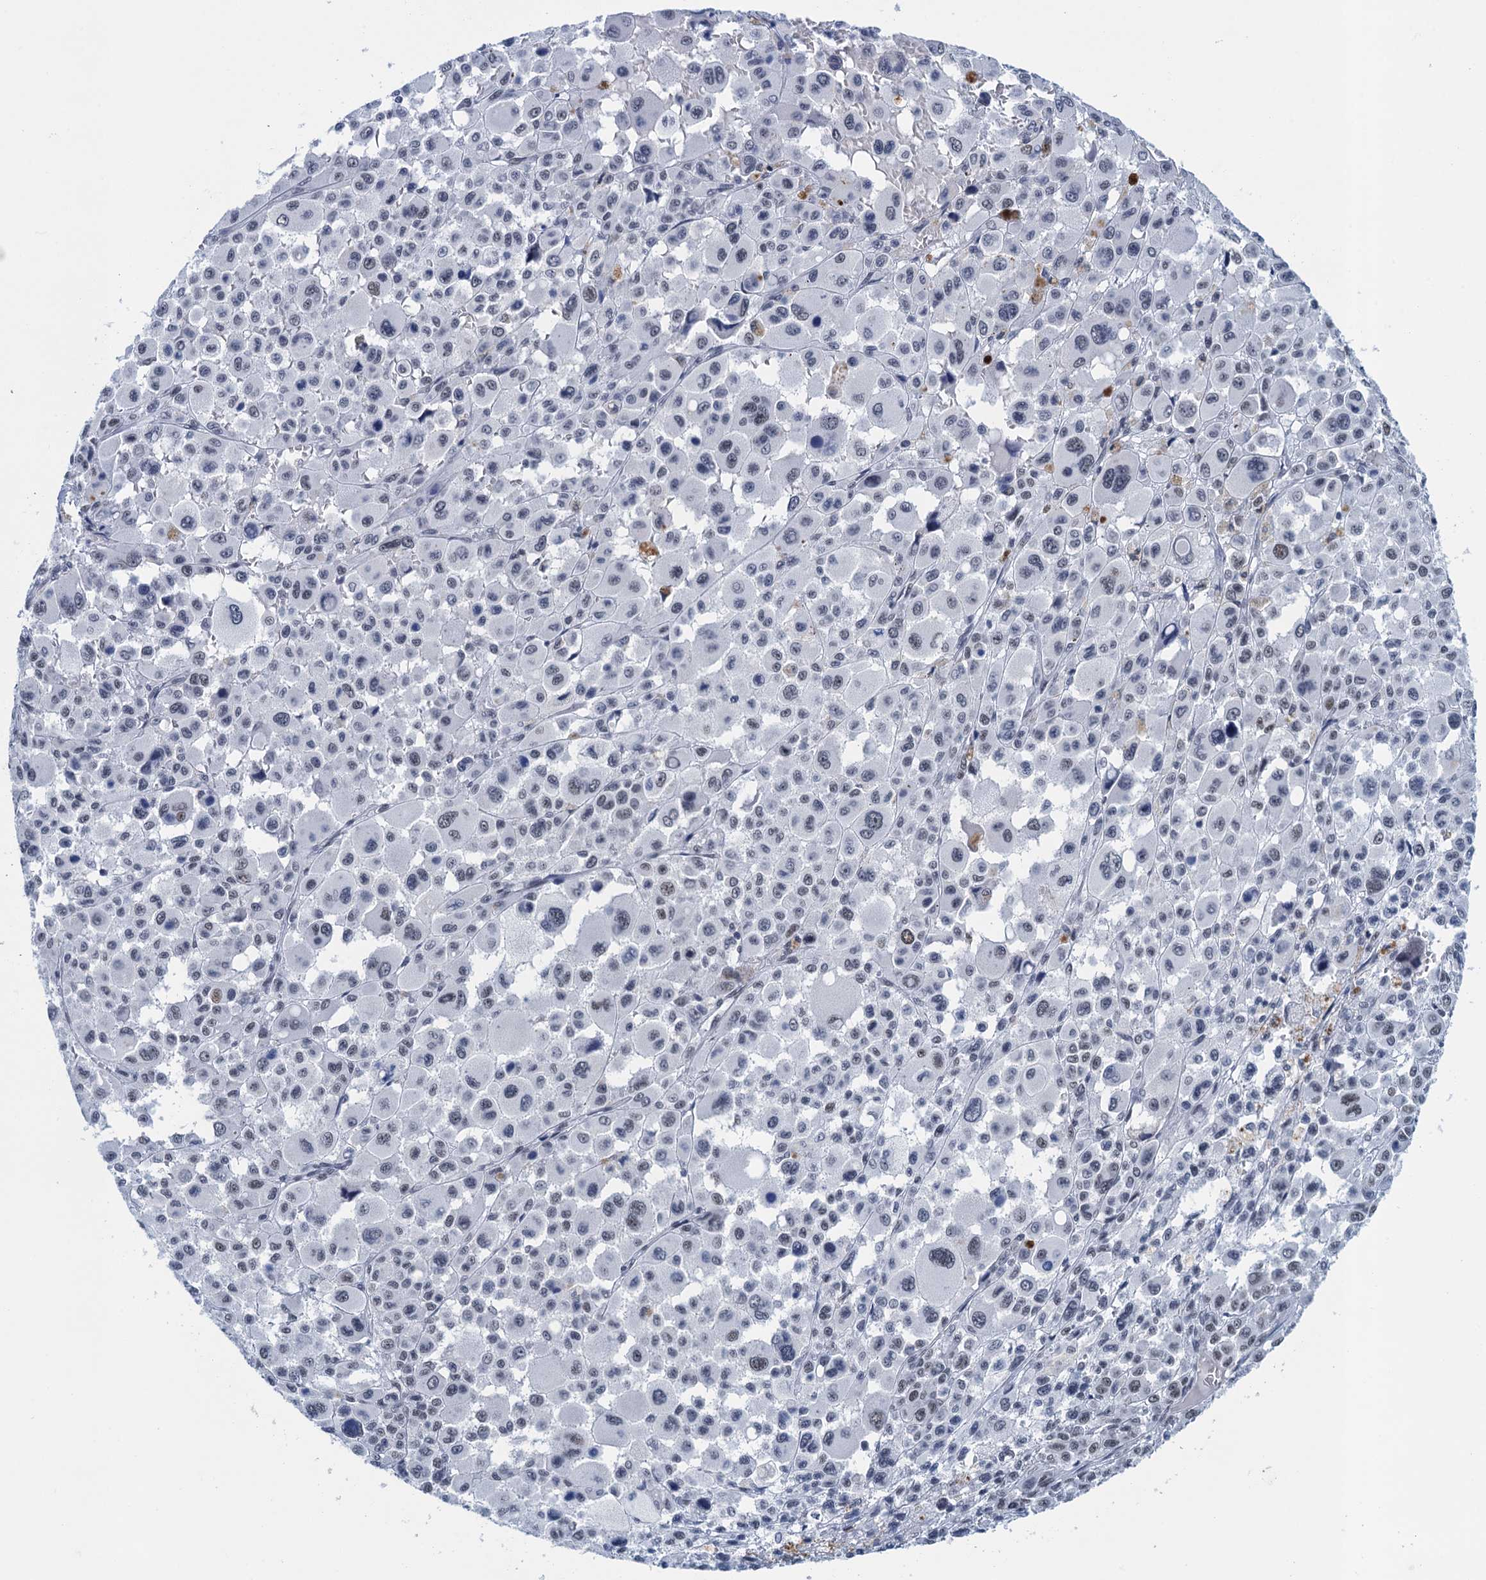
{"staining": {"intensity": "negative", "quantity": "none", "location": "none"}, "tissue": "melanoma", "cell_type": "Tumor cells", "image_type": "cancer", "snomed": [{"axis": "morphology", "description": "Malignant melanoma, Metastatic site"}, {"axis": "topography", "description": "Skin"}], "caption": "Tumor cells show no significant expression in melanoma.", "gene": "EPS8L1", "patient": {"sex": "female", "age": 74}}